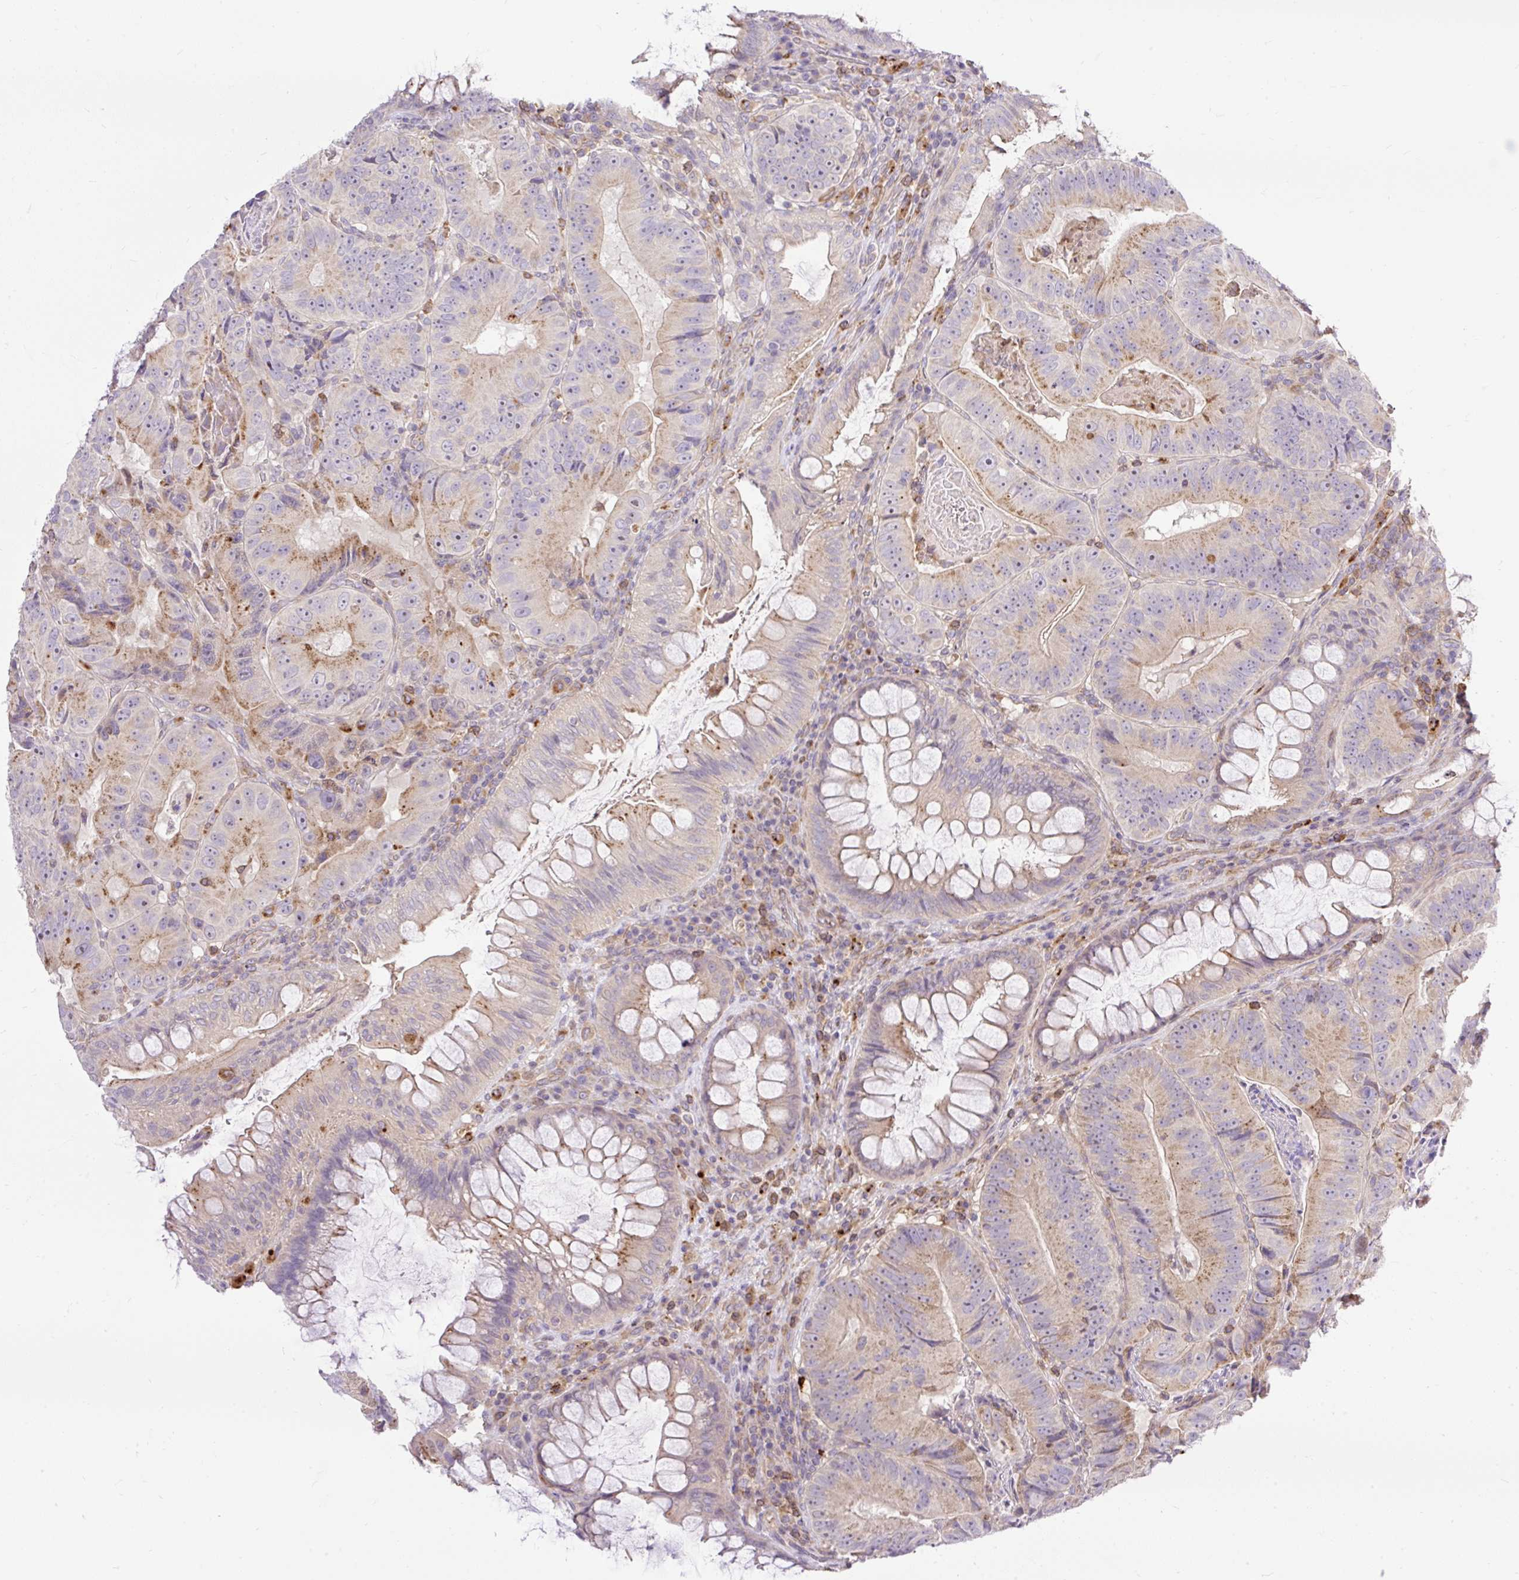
{"staining": {"intensity": "moderate", "quantity": "25%-75%", "location": "cytoplasmic/membranous"}, "tissue": "colorectal cancer", "cell_type": "Tumor cells", "image_type": "cancer", "snomed": [{"axis": "morphology", "description": "Adenocarcinoma, NOS"}, {"axis": "topography", "description": "Colon"}], "caption": "A high-resolution image shows IHC staining of adenocarcinoma (colorectal), which displays moderate cytoplasmic/membranous positivity in about 25%-75% of tumor cells.", "gene": "HEXB", "patient": {"sex": "female", "age": 86}}